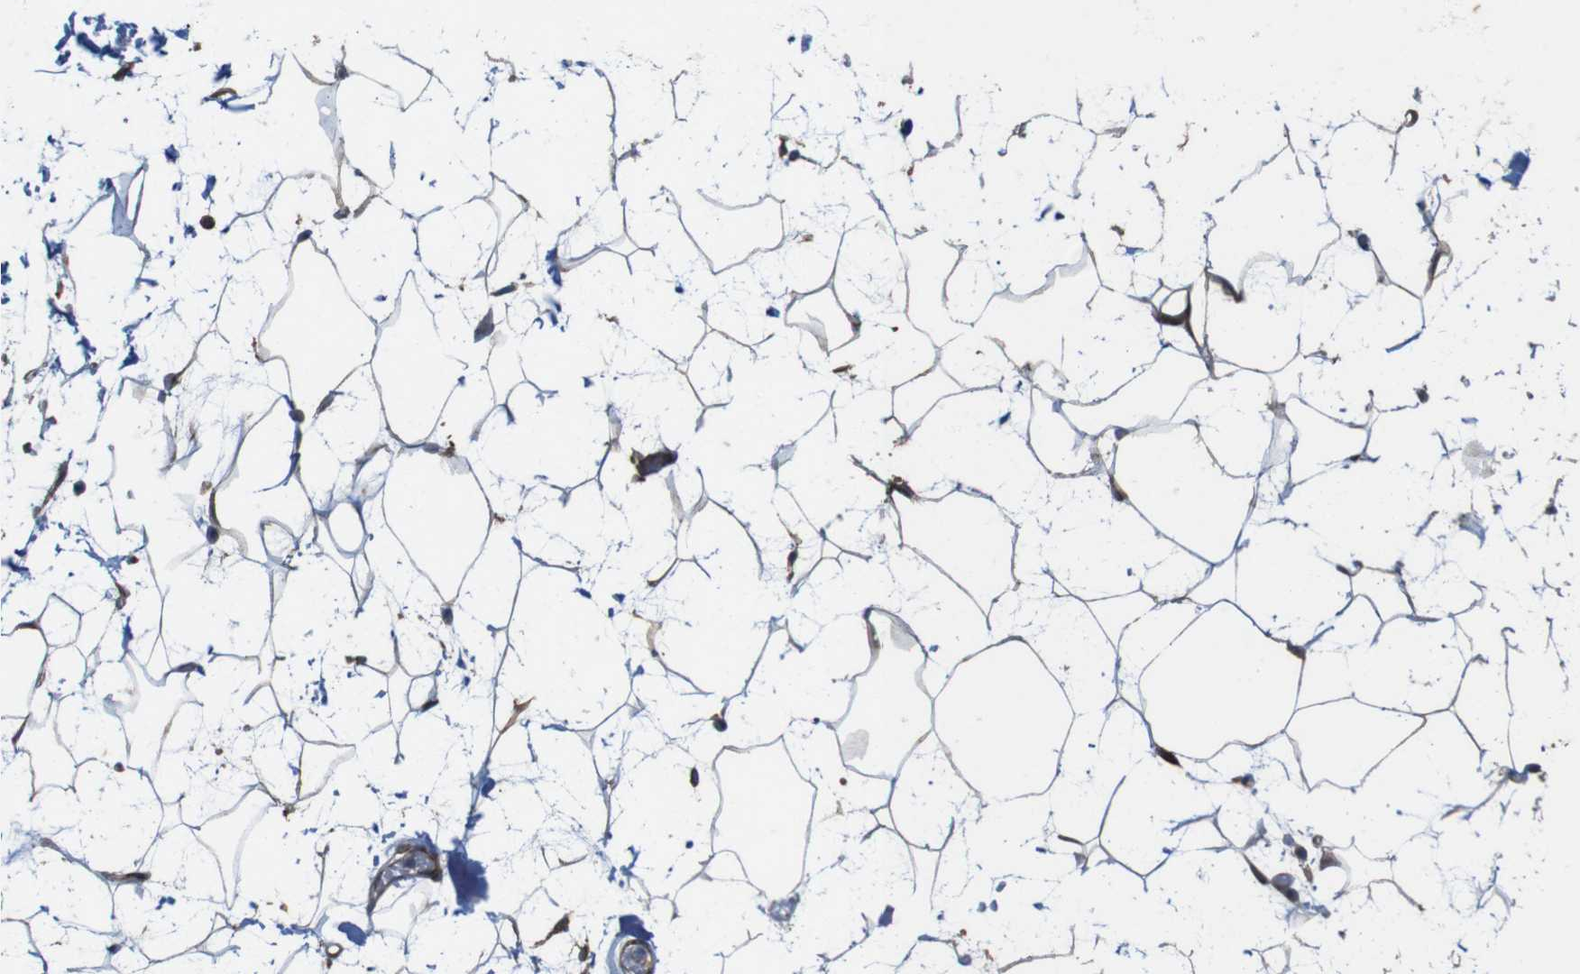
{"staining": {"intensity": "negative", "quantity": "none", "location": "none"}, "tissue": "adipose tissue", "cell_type": "Adipocytes", "image_type": "normal", "snomed": [{"axis": "morphology", "description": "Normal tissue, NOS"}, {"axis": "topography", "description": "Soft tissue"}], "caption": "The histopathology image demonstrates no significant positivity in adipocytes of adipose tissue.", "gene": "PCOLCE2", "patient": {"sex": "male", "age": 72}}